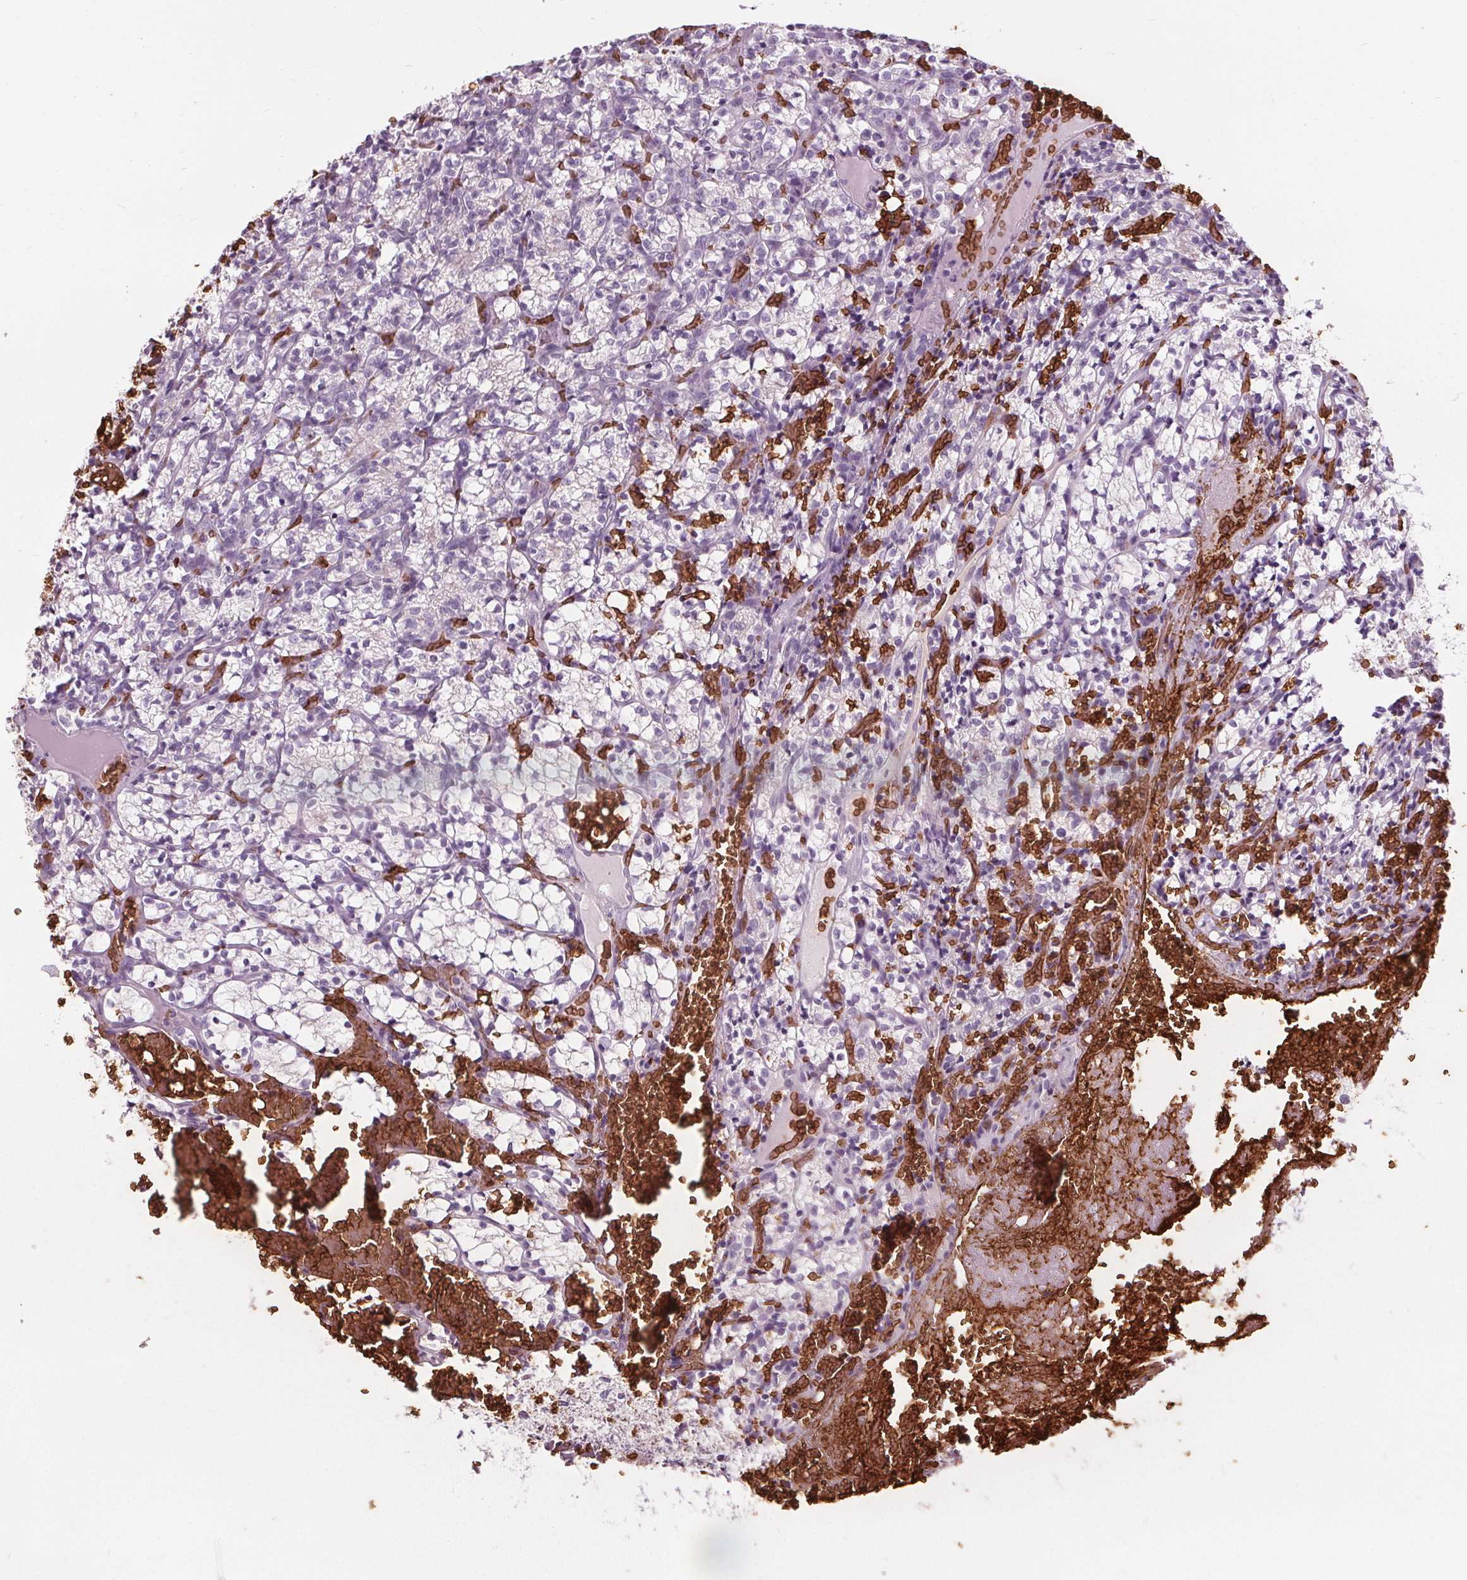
{"staining": {"intensity": "negative", "quantity": "none", "location": "none"}, "tissue": "renal cancer", "cell_type": "Tumor cells", "image_type": "cancer", "snomed": [{"axis": "morphology", "description": "Adenocarcinoma, NOS"}, {"axis": "topography", "description": "Kidney"}], "caption": "Micrograph shows no significant protein staining in tumor cells of renal cancer (adenocarcinoma). The staining is performed using DAB (3,3'-diaminobenzidine) brown chromogen with nuclei counter-stained in using hematoxylin.", "gene": "SLC4A1", "patient": {"sex": "female", "age": 69}}